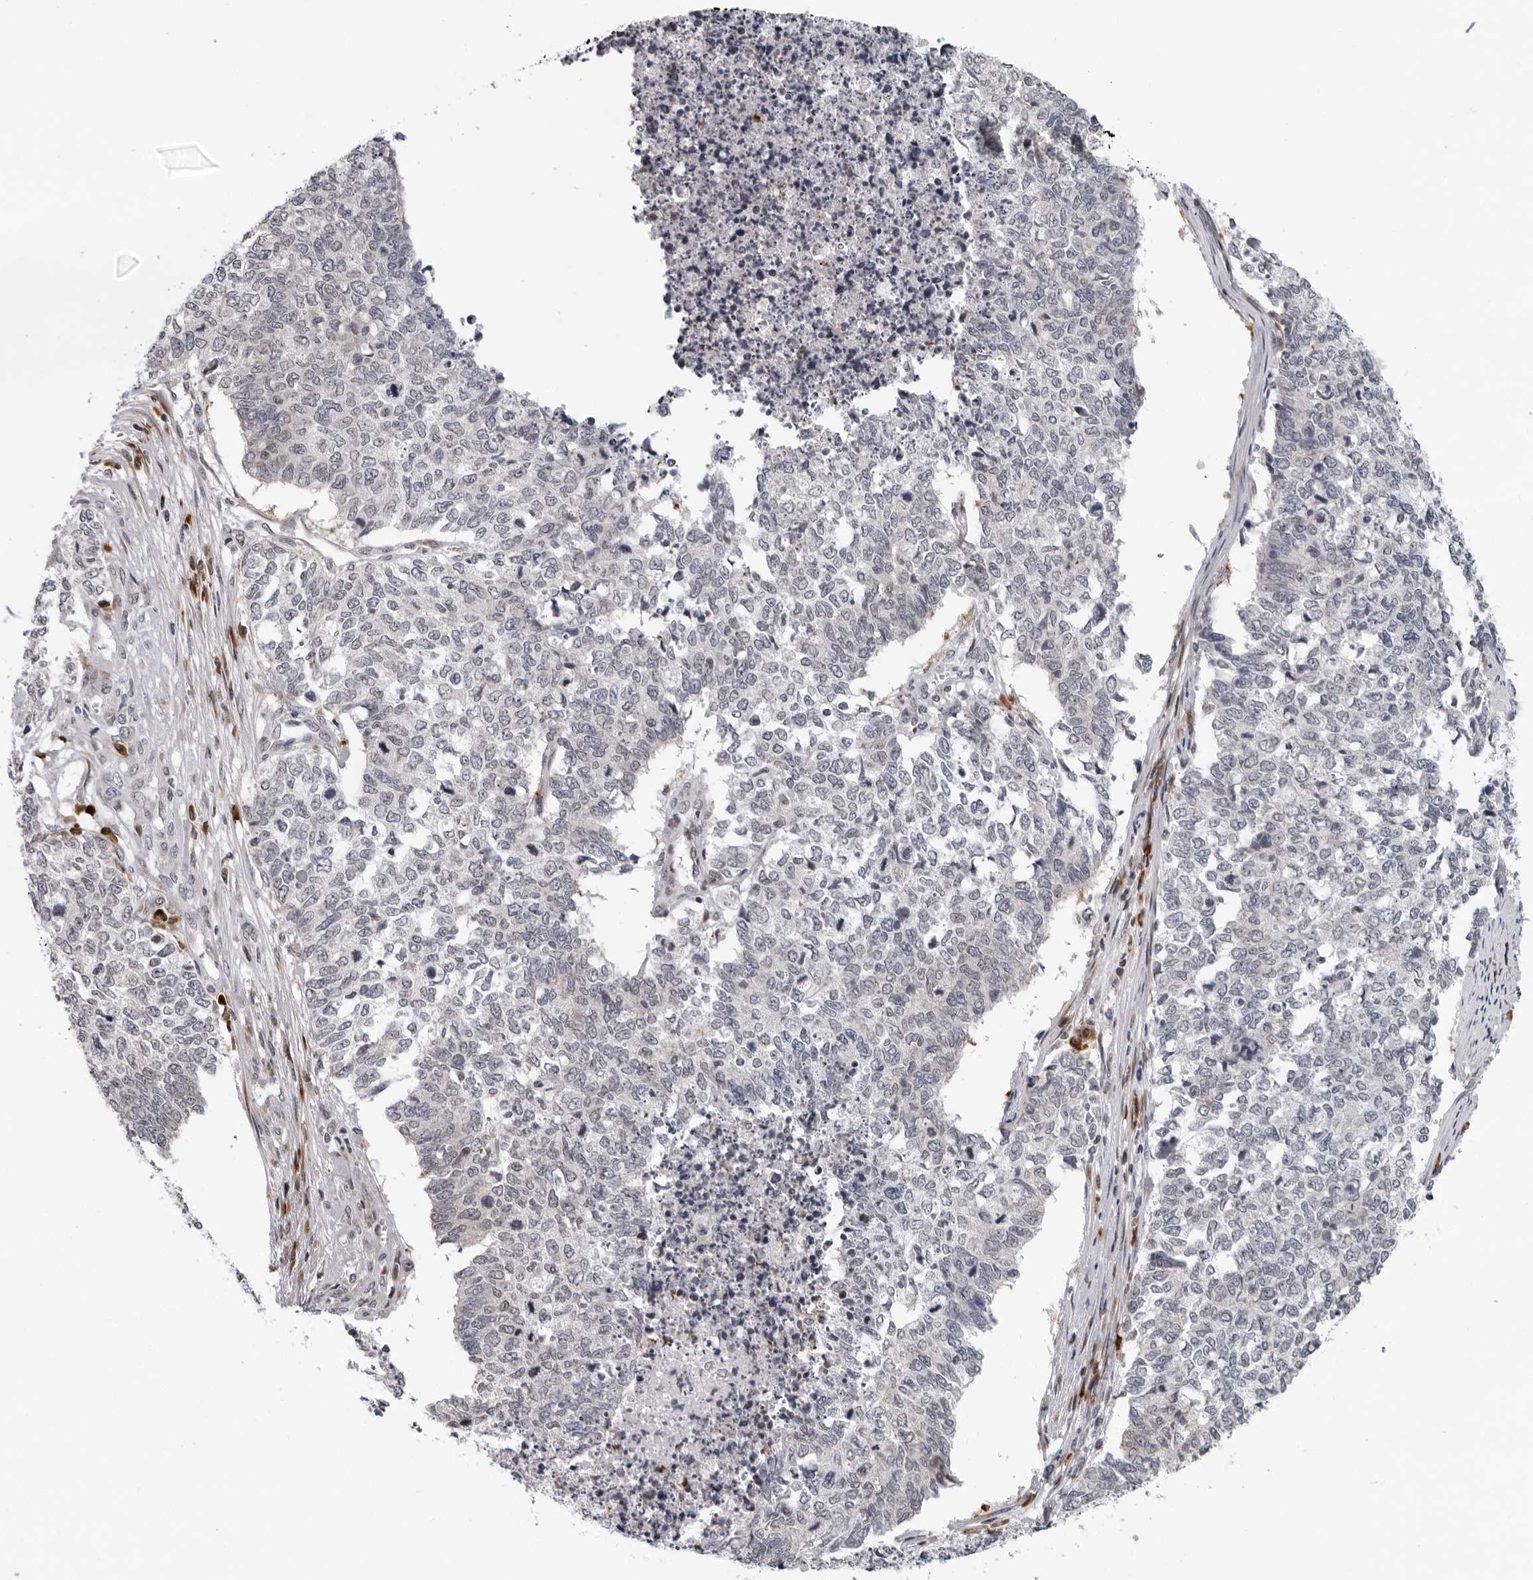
{"staining": {"intensity": "negative", "quantity": "none", "location": "none"}, "tissue": "cervical cancer", "cell_type": "Tumor cells", "image_type": "cancer", "snomed": [{"axis": "morphology", "description": "Squamous cell carcinoma, NOS"}, {"axis": "topography", "description": "Cervix"}], "caption": "Tumor cells are negative for protein expression in human cervical cancer (squamous cell carcinoma).", "gene": "PIP4K2C", "patient": {"sex": "female", "age": 63}}